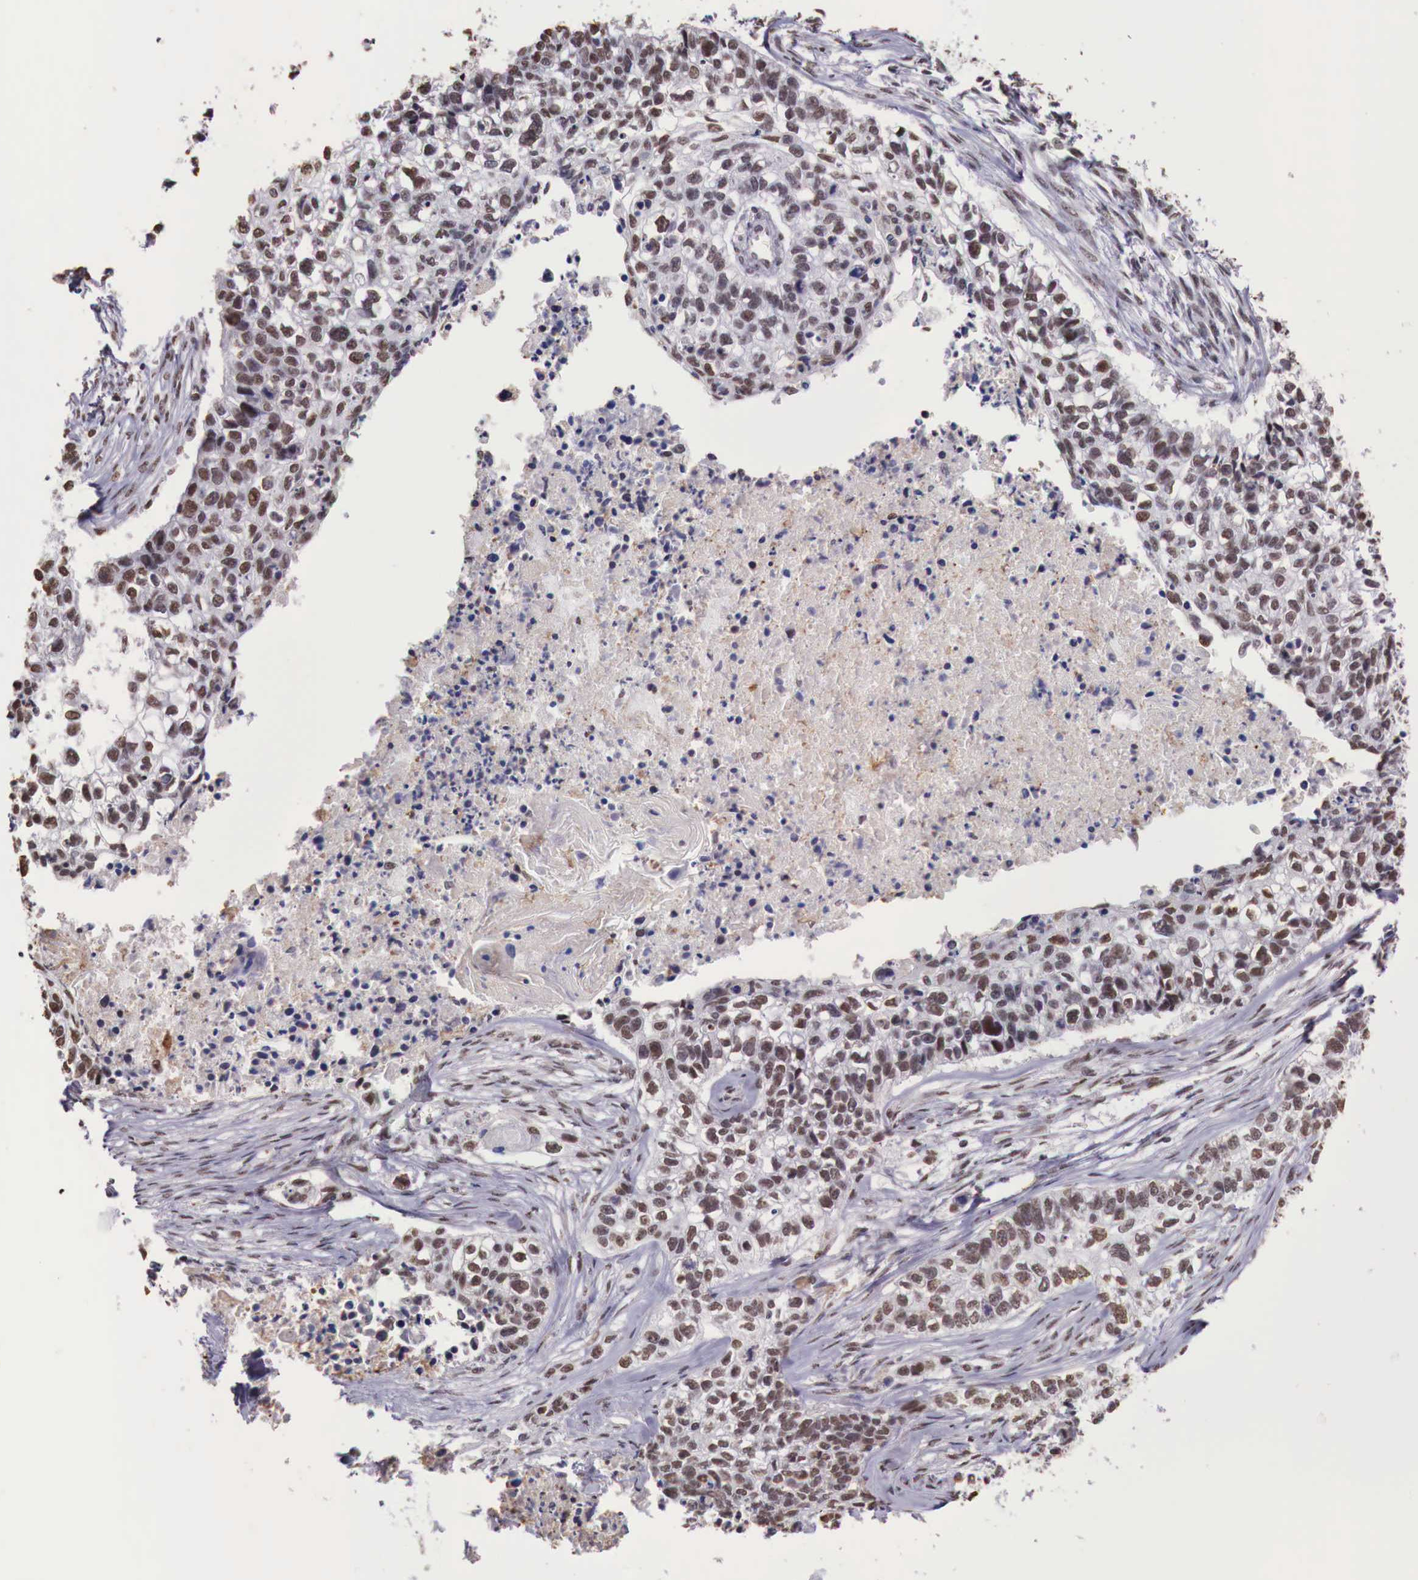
{"staining": {"intensity": "strong", "quantity": ">75%", "location": "cytoplasmic/membranous,nuclear"}, "tissue": "lung cancer", "cell_type": "Tumor cells", "image_type": "cancer", "snomed": [{"axis": "morphology", "description": "Squamous cell carcinoma, NOS"}, {"axis": "topography", "description": "Lymph node"}, {"axis": "topography", "description": "Lung"}], "caption": "This image exhibits IHC staining of squamous cell carcinoma (lung), with high strong cytoplasmic/membranous and nuclear staining in approximately >75% of tumor cells.", "gene": "FOXP2", "patient": {"sex": "male", "age": 74}}